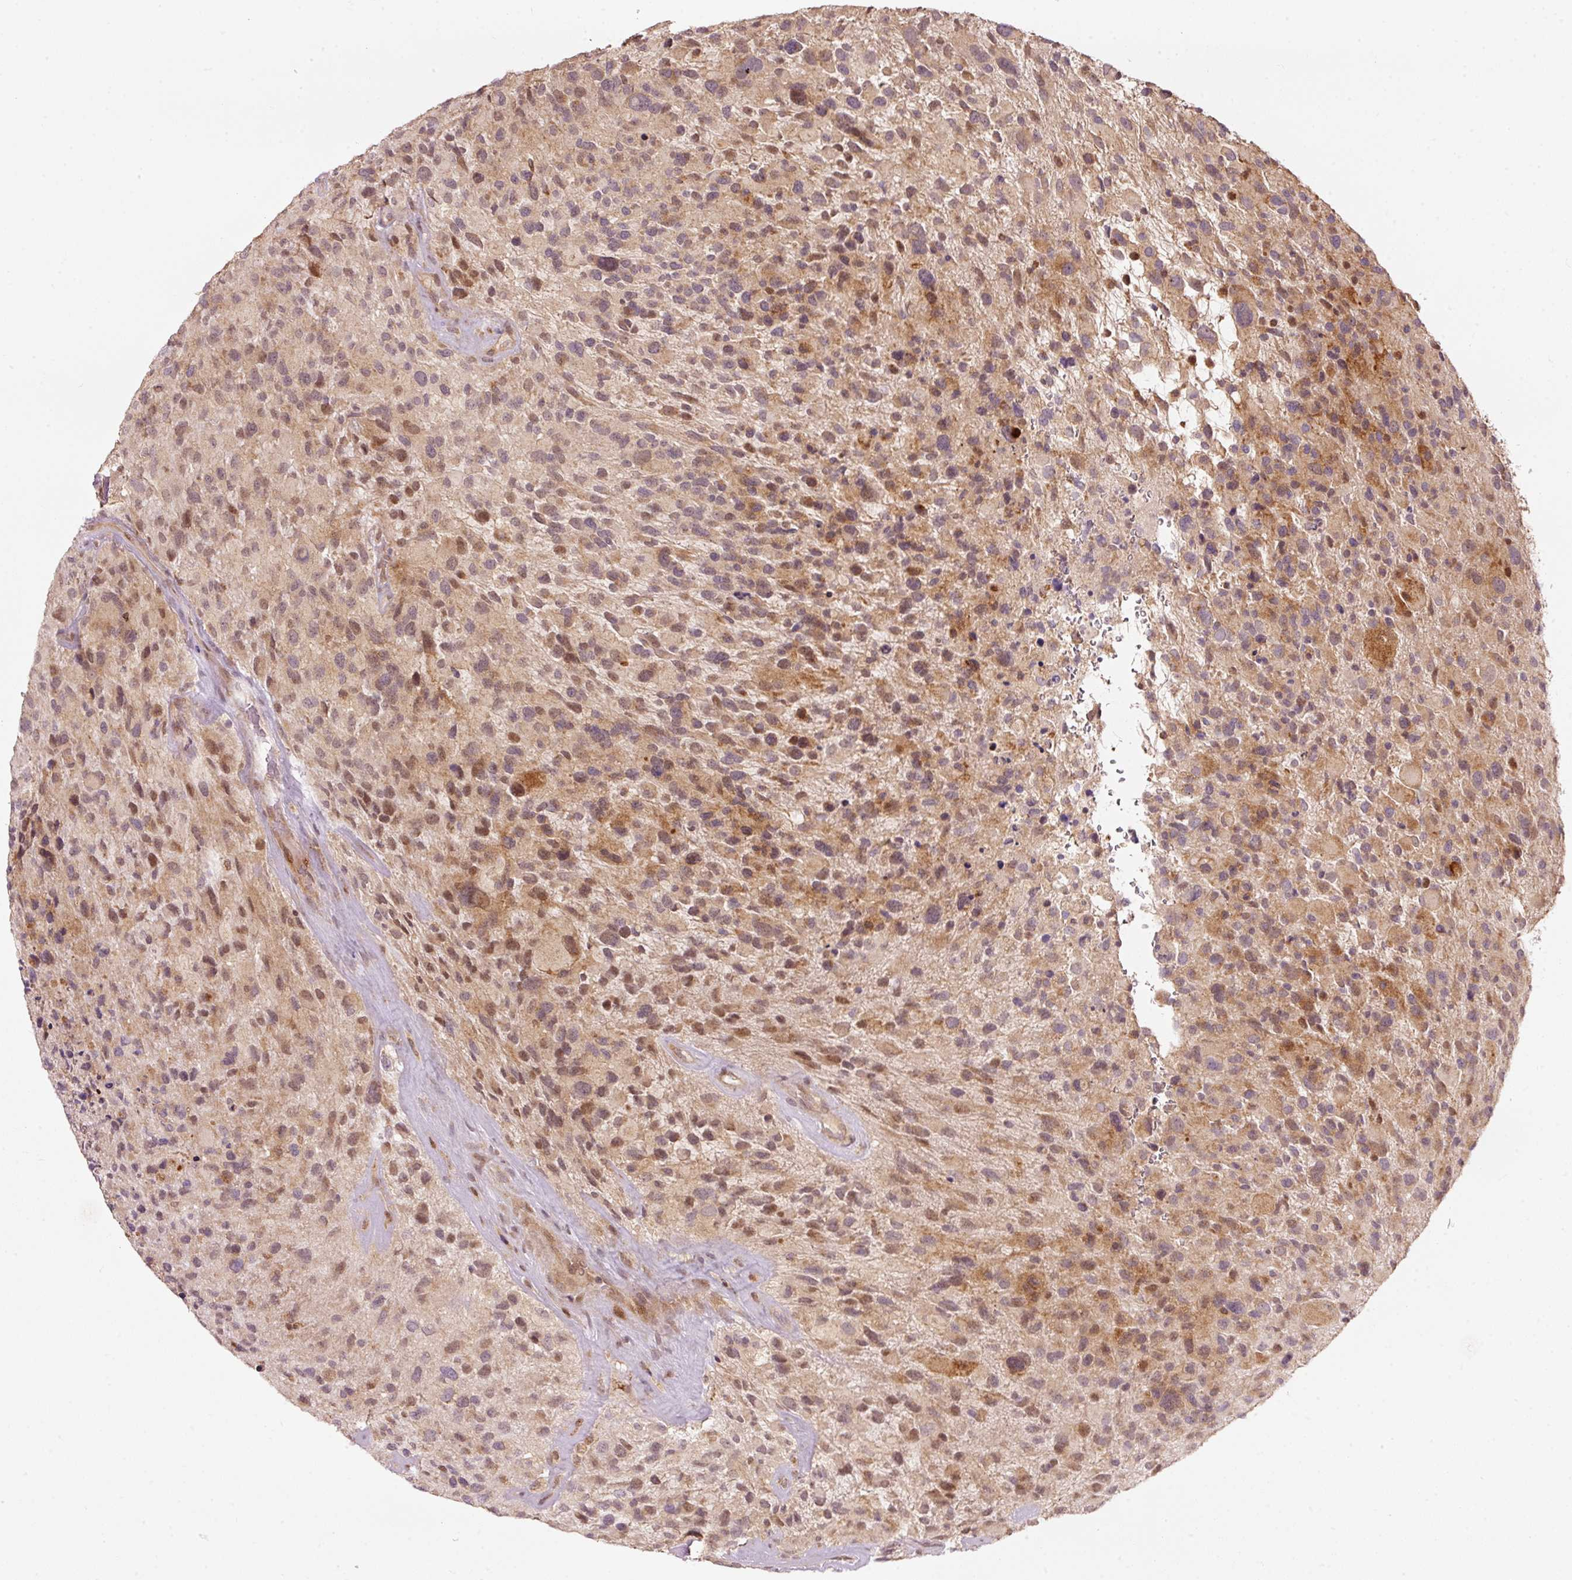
{"staining": {"intensity": "moderate", "quantity": "25%-75%", "location": "cytoplasmic/membranous,nuclear"}, "tissue": "glioma", "cell_type": "Tumor cells", "image_type": "cancer", "snomed": [{"axis": "morphology", "description": "Glioma, malignant, High grade"}, {"axis": "topography", "description": "Brain"}], "caption": "High-grade glioma (malignant) was stained to show a protein in brown. There is medium levels of moderate cytoplasmic/membranous and nuclear positivity in about 25%-75% of tumor cells. The protein of interest is shown in brown color, while the nuclei are stained blue.", "gene": "PCDHB1", "patient": {"sex": "female", "age": 67}}